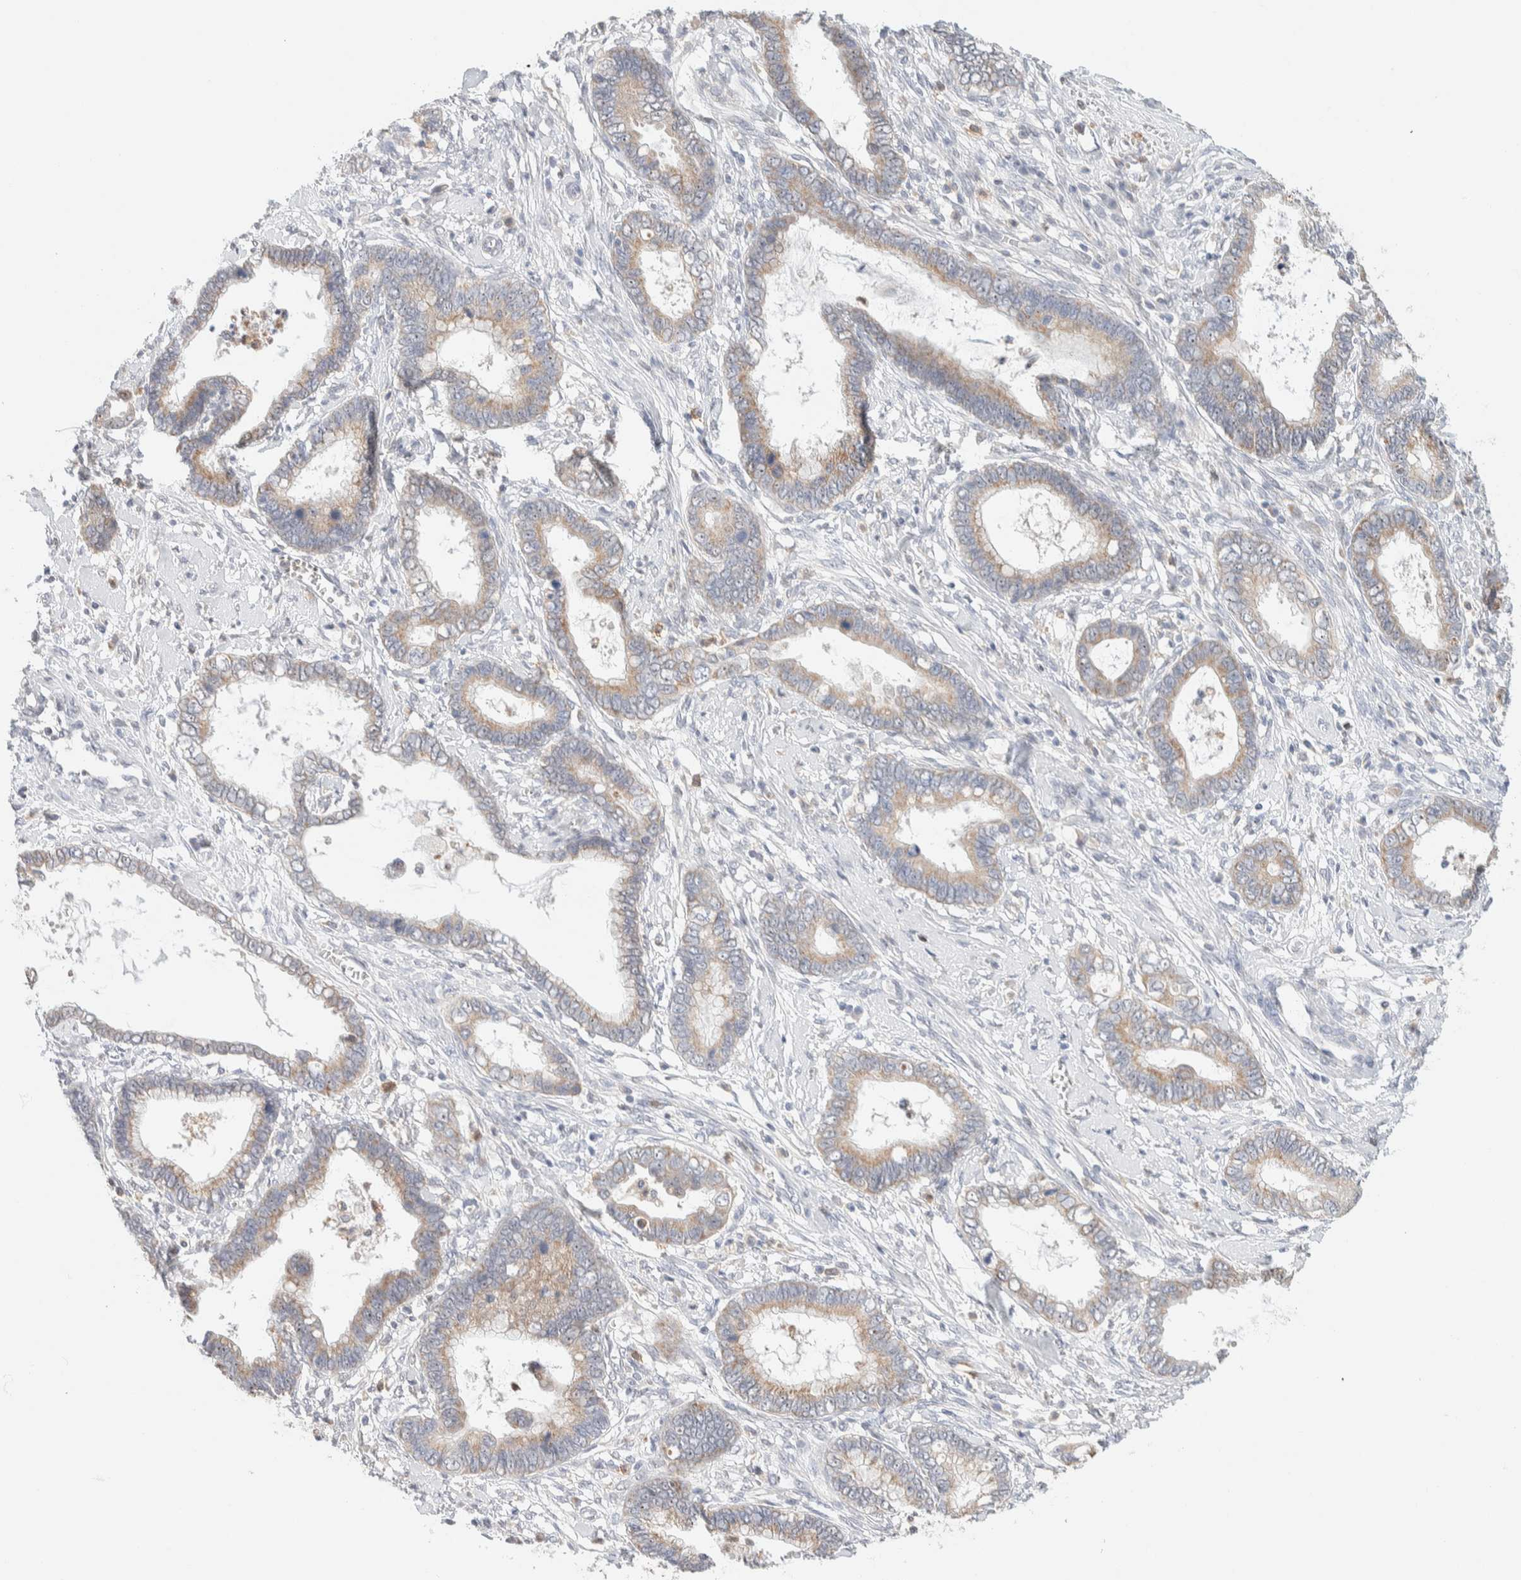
{"staining": {"intensity": "weak", "quantity": ">75%", "location": "cytoplasmic/membranous"}, "tissue": "cervical cancer", "cell_type": "Tumor cells", "image_type": "cancer", "snomed": [{"axis": "morphology", "description": "Adenocarcinoma, NOS"}, {"axis": "topography", "description": "Cervix"}], "caption": "About >75% of tumor cells in human cervical cancer (adenocarcinoma) reveal weak cytoplasmic/membranous protein positivity as visualized by brown immunohistochemical staining.", "gene": "HDHD3", "patient": {"sex": "female", "age": 44}}